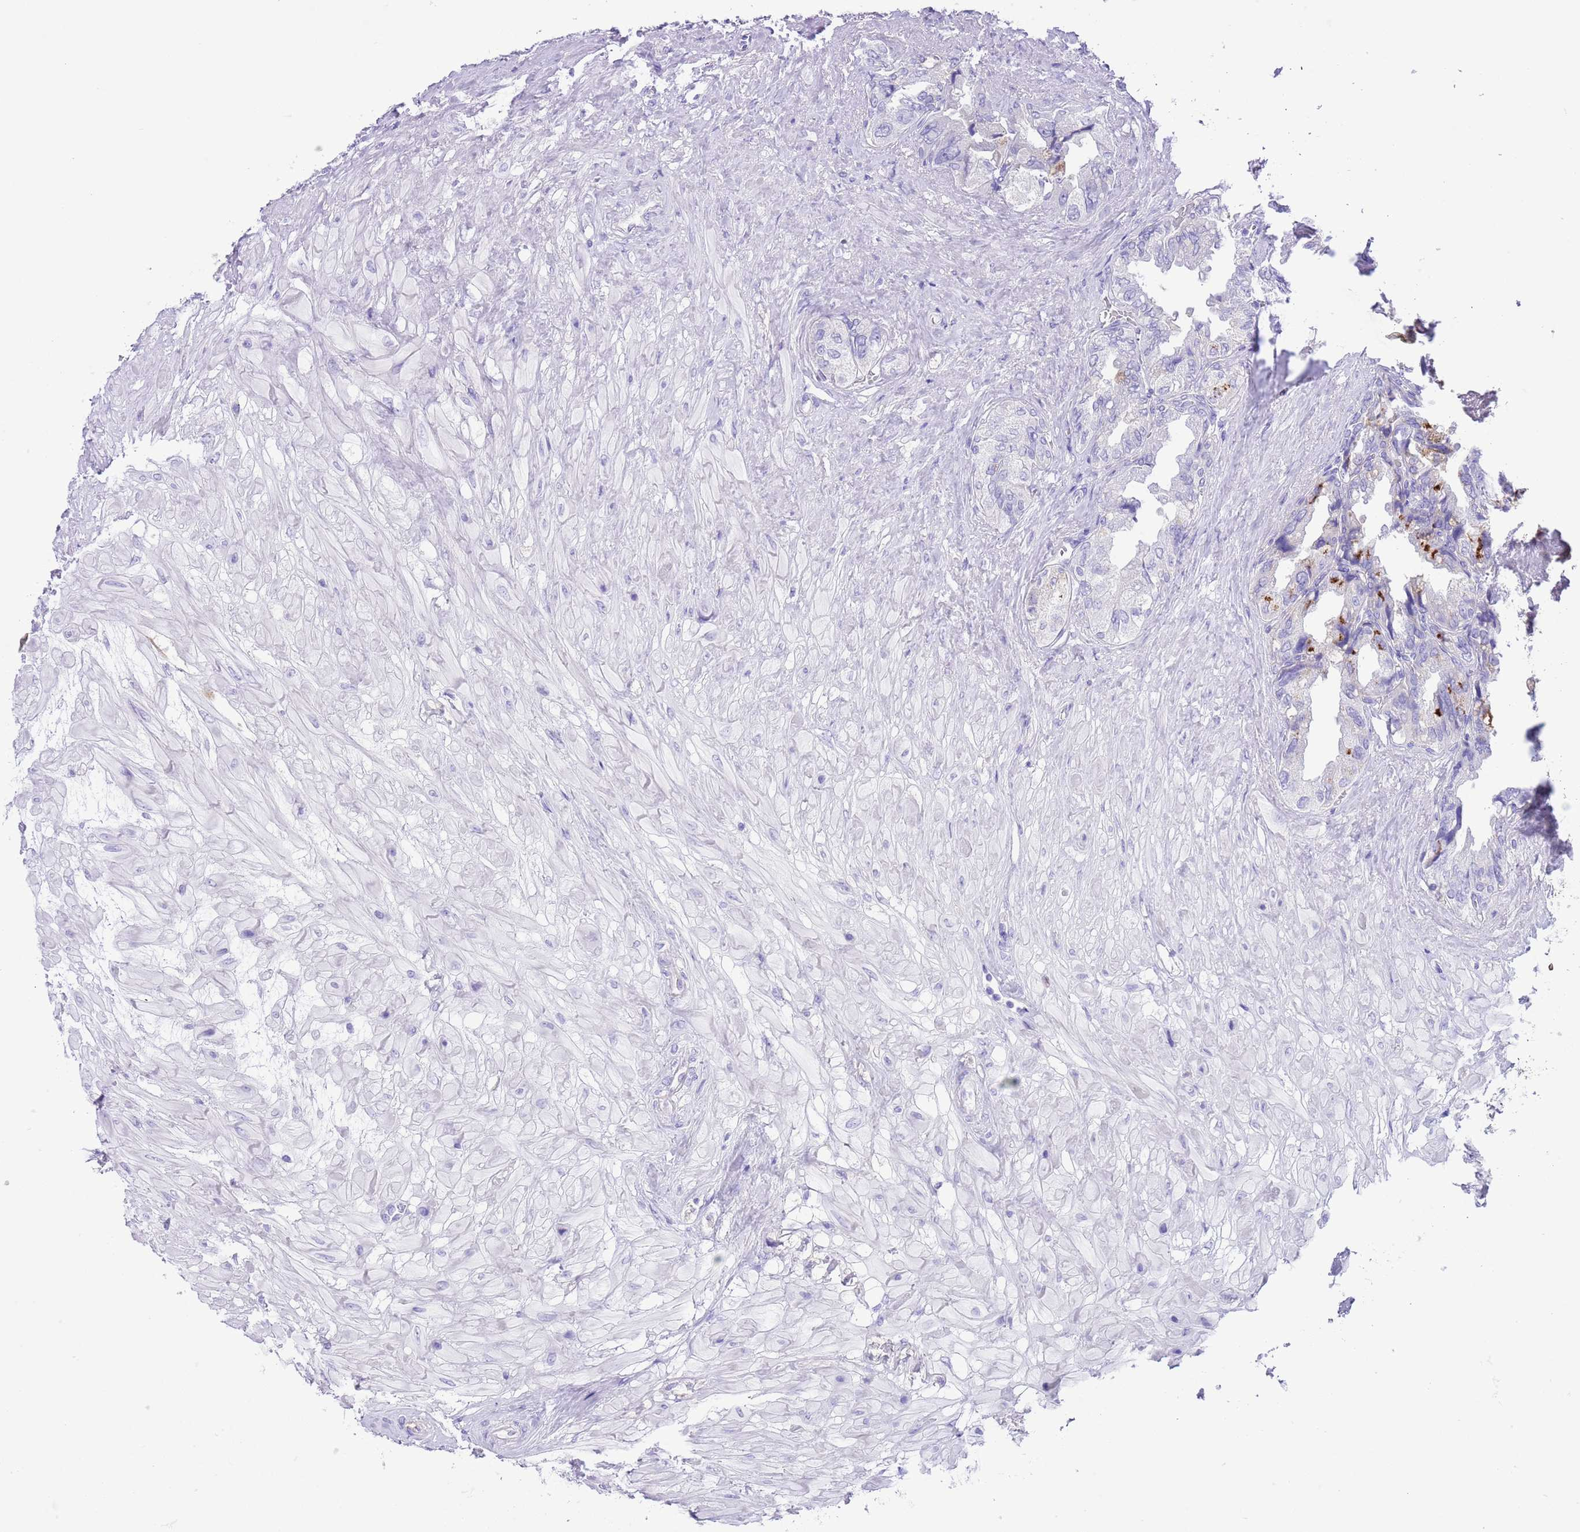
{"staining": {"intensity": "negative", "quantity": "none", "location": "none"}, "tissue": "seminal vesicle", "cell_type": "Glandular cells", "image_type": "normal", "snomed": [{"axis": "morphology", "description": "Normal tissue, NOS"}, {"axis": "topography", "description": "Seminal veicle"}, {"axis": "topography", "description": "Peripheral nerve tissue"}], "caption": "Glandular cells show no significant protein positivity in unremarkable seminal vesicle.", "gene": "IGF1", "patient": {"sex": "male", "age": 60}}